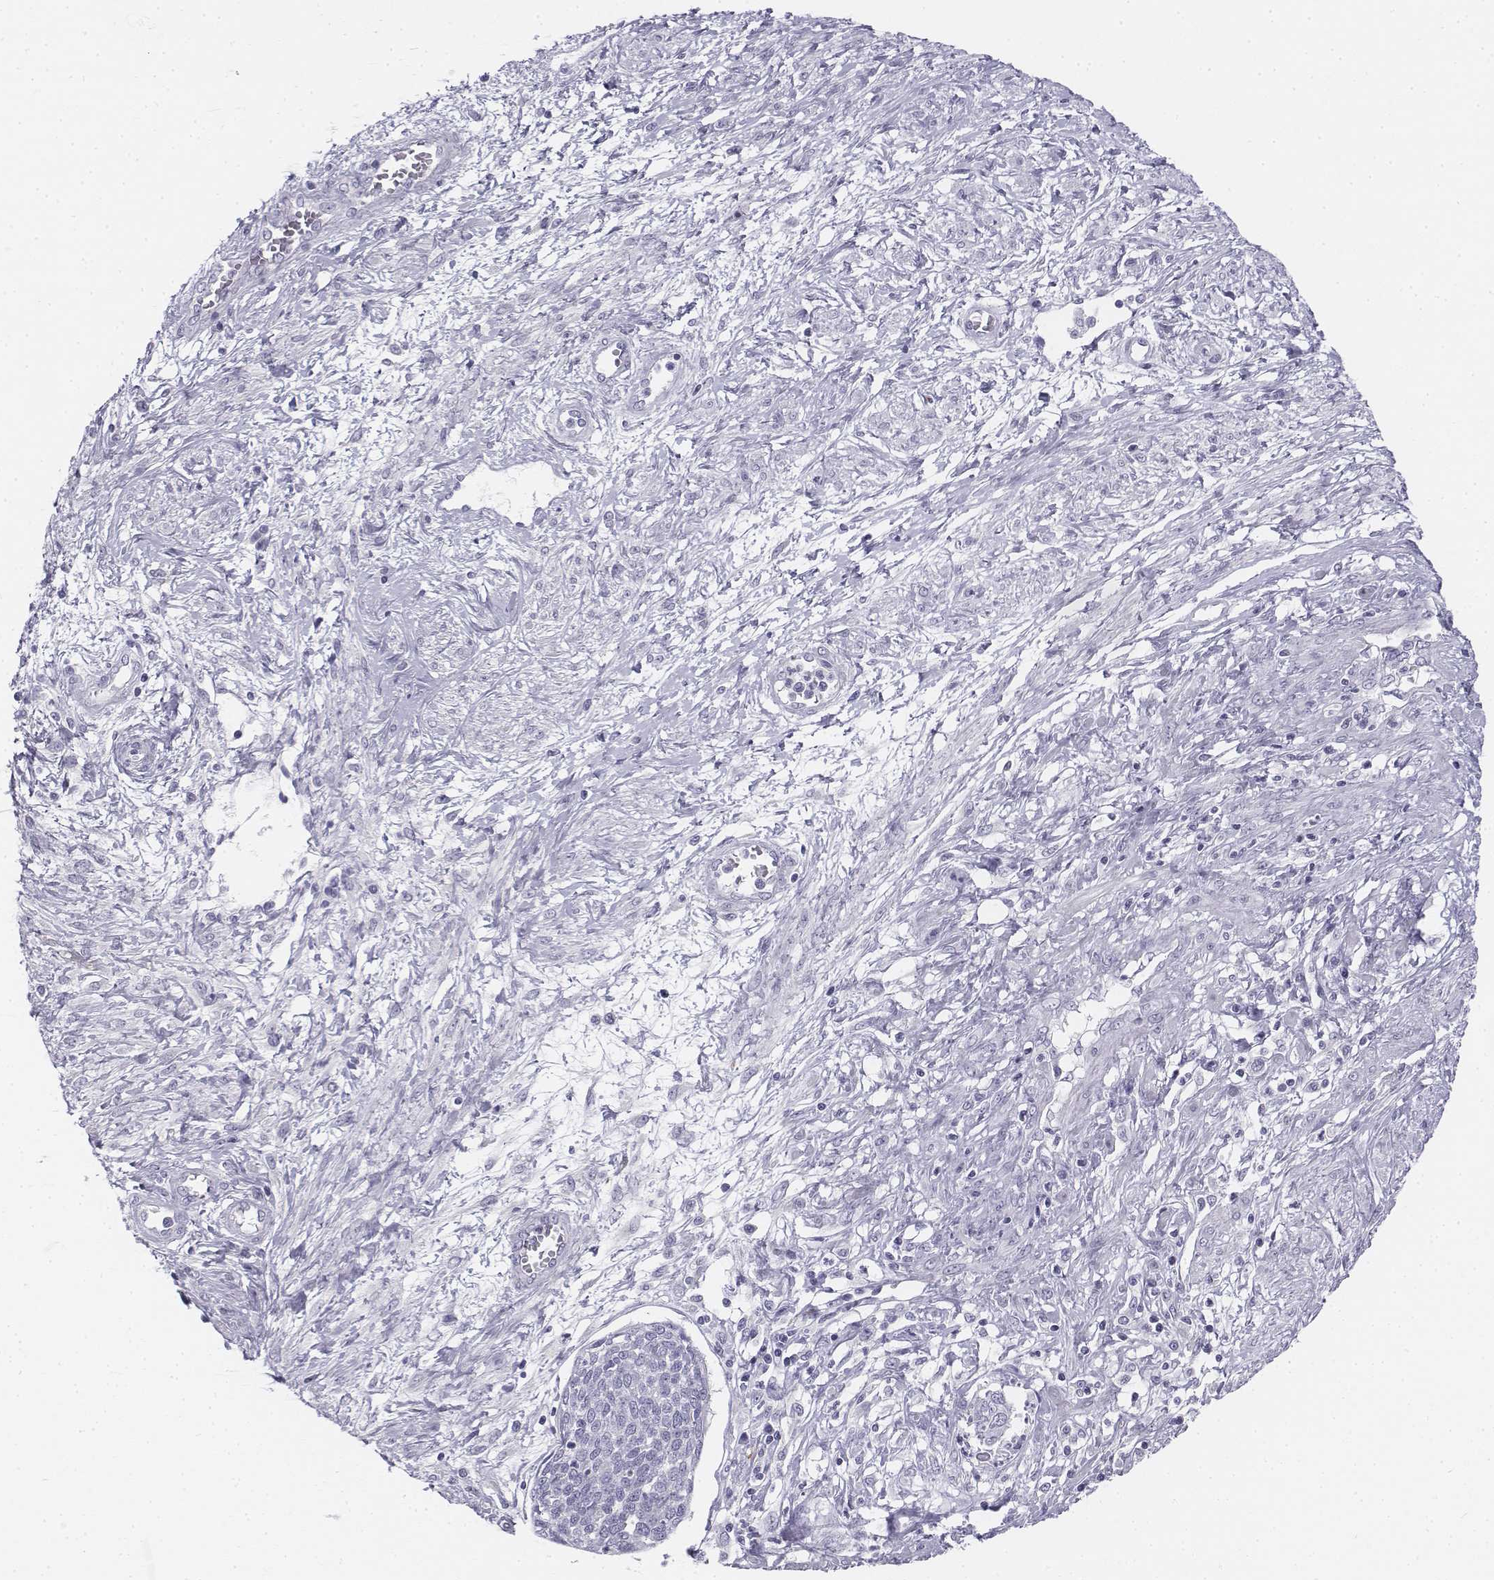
{"staining": {"intensity": "negative", "quantity": "none", "location": "none"}, "tissue": "cervical cancer", "cell_type": "Tumor cells", "image_type": "cancer", "snomed": [{"axis": "morphology", "description": "Squamous cell carcinoma, NOS"}, {"axis": "topography", "description": "Cervix"}], "caption": "Immunohistochemistry image of squamous cell carcinoma (cervical) stained for a protein (brown), which reveals no expression in tumor cells.", "gene": "TH", "patient": {"sex": "female", "age": 34}}